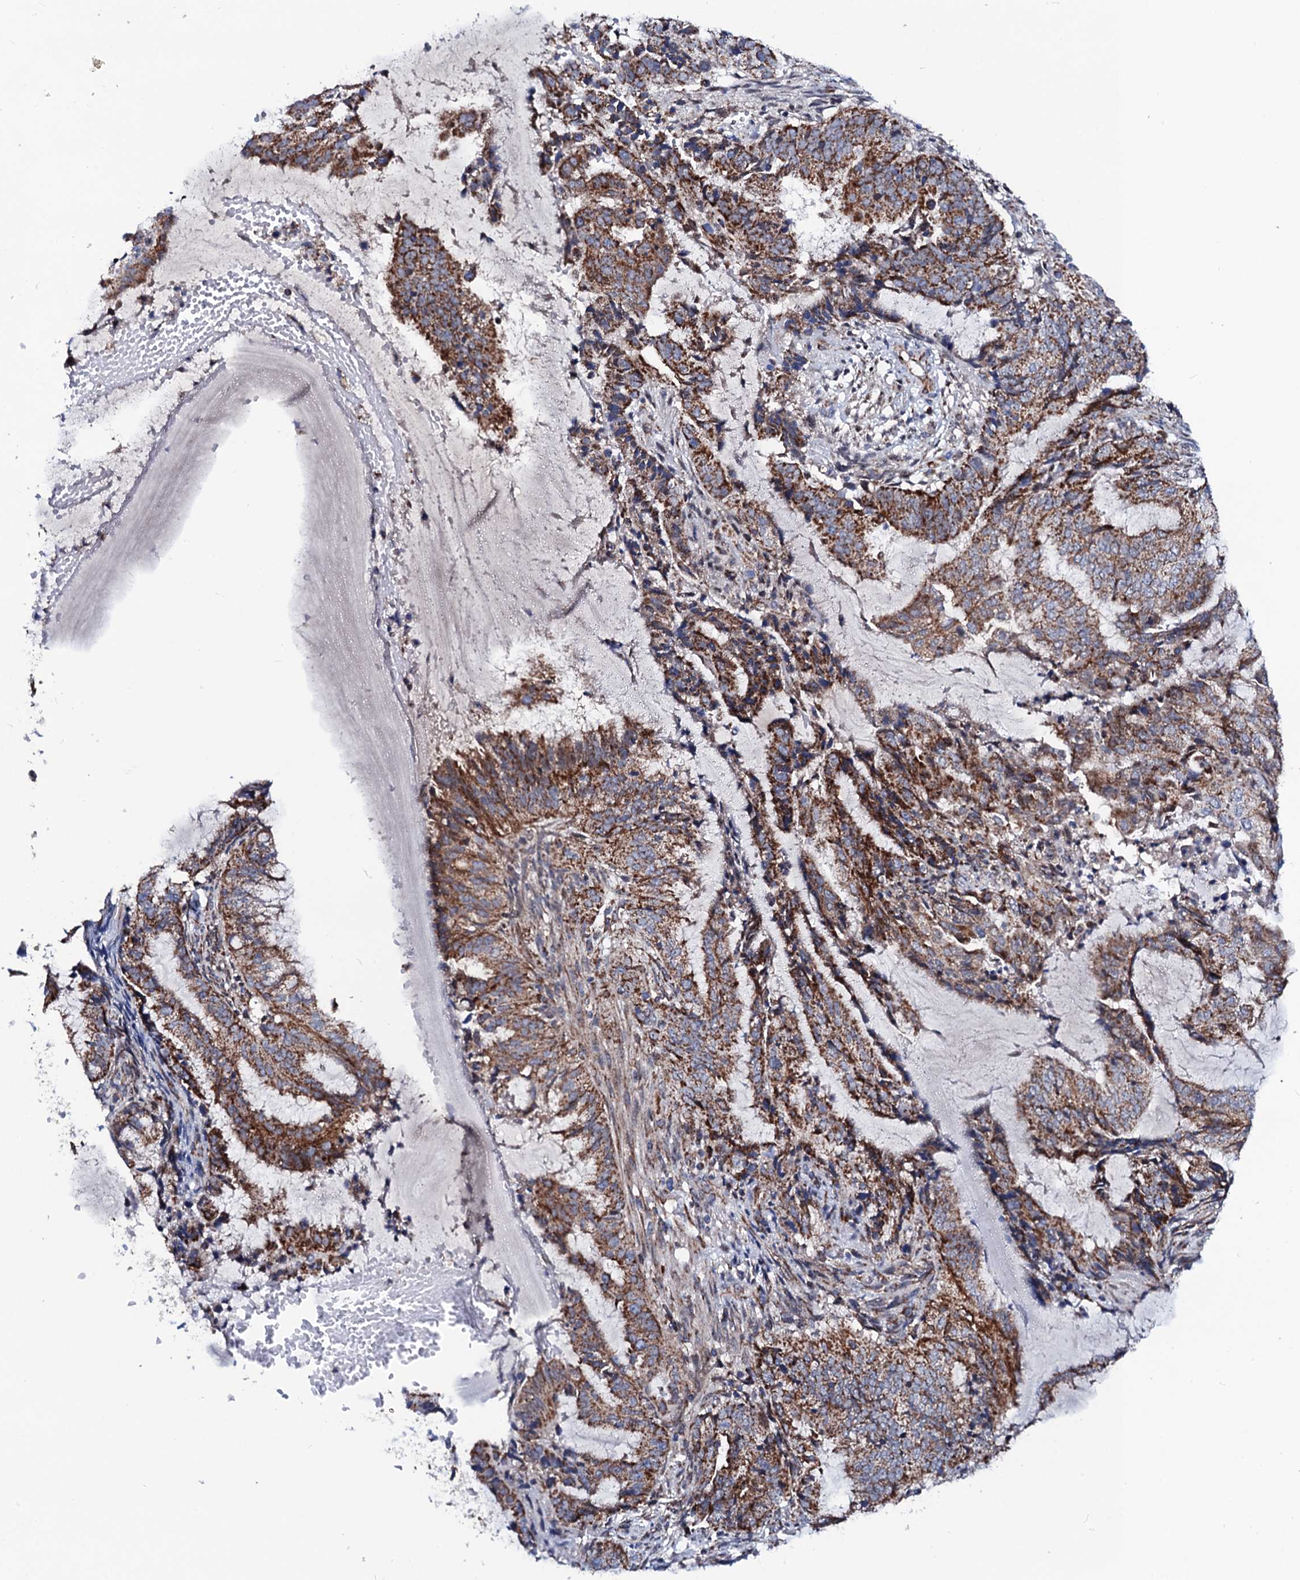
{"staining": {"intensity": "moderate", "quantity": ">75%", "location": "cytoplasmic/membranous"}, "tissue": "endometrial cancer", "cell_type": "Tumor cells", "image_type": "cancer", "snomed": [{"axis": "morphology", "description": "Adenocarcinoma, NOS"}, {"axis": "topography", "description": "Endometrium"}], "caption": "Immunohistochemical staining of human endometrial cancer reveals moderate cytoplasmic/membranous protein expression in approximately >75% of tumor cells. (IHC, brightfield microscopy, high magnification).", "gene": "PTCD3", "patient": {"sex": "female", "age": 51}}